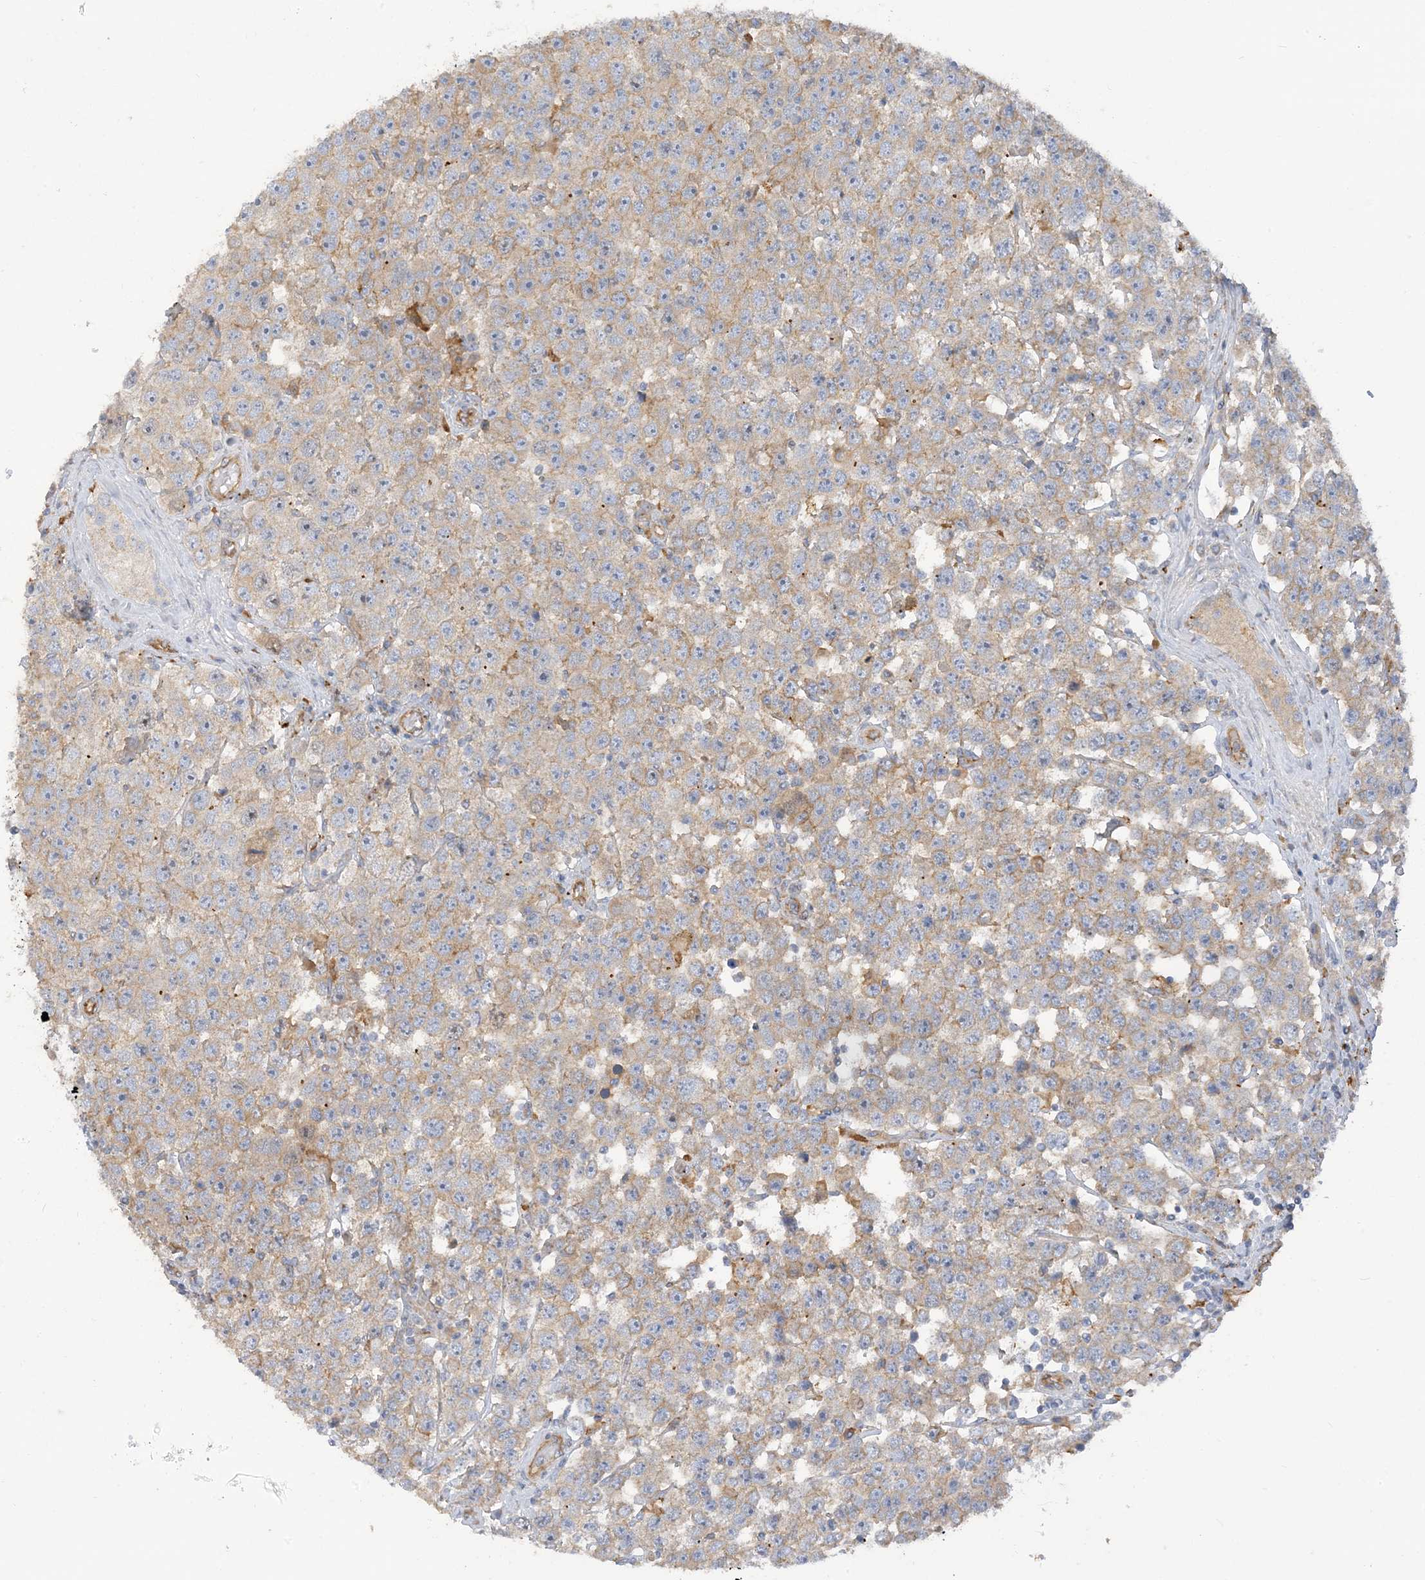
{"staining": {"intensity": "weak", "quantity": ">75%", "location": "cytoplasmic/membranous"}, "tissue": "testis cancer", "cell_type": "Tumor cells", "image_type": "cancer", "snomed": [{"axis": "morphology", "description": "Seminoma, NOS"}, {"axis": "topography", "description": "Testis"}], "caption": "High-magnification brightfield microscopy of testis seminoma stained with DAB (brown) and counterstained with hematoxylin (blue). tumor cells exhibit weak cytoplasmic/membranous expression is appreciated in approximately>75% of cells. (Brightfield microscopy of DAB IHC at high magnification).", "gene": "PEAR1", "patient": {"sex": "male", "age": 28}}